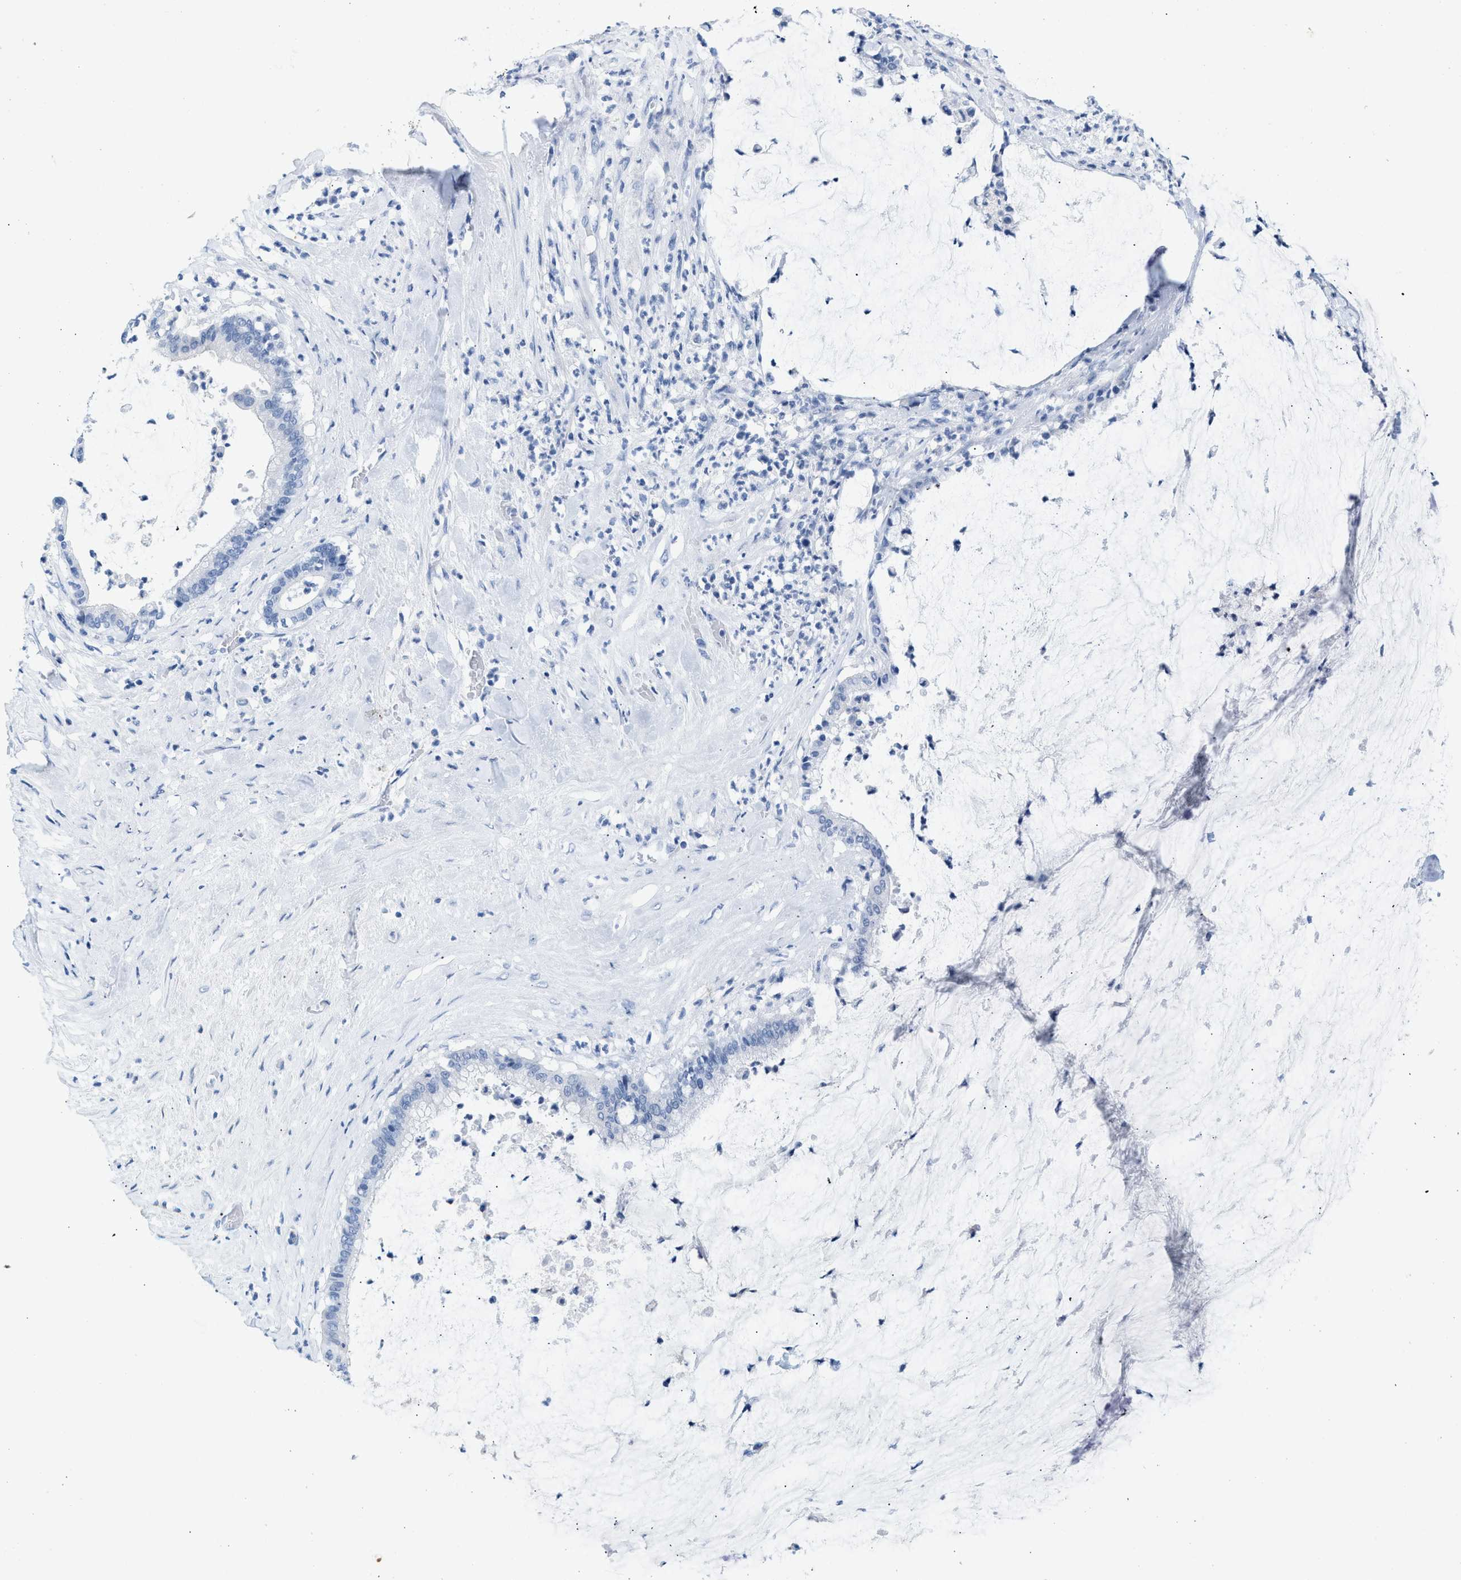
{"staining": {"intensity": "negative", "quantity": "none", "location": "none"}, "tissue": "pancreatic cancer", "cell_type": "Tumor cells", "image_type": "cancer", "snomed": [{"axis": "morphology", "description": "Adenocarcinoma, NOS"}, {"axis": "topography", "description": "Pancreas"}], "caption": "Tumor cells show no significant positivity in adenocarcinoma (pancreatic). (DAB IHC visualized using brightfield microscopy, high magnification).", "gene": "HHATL", "patient": {"sex": "male", "age": 41}}